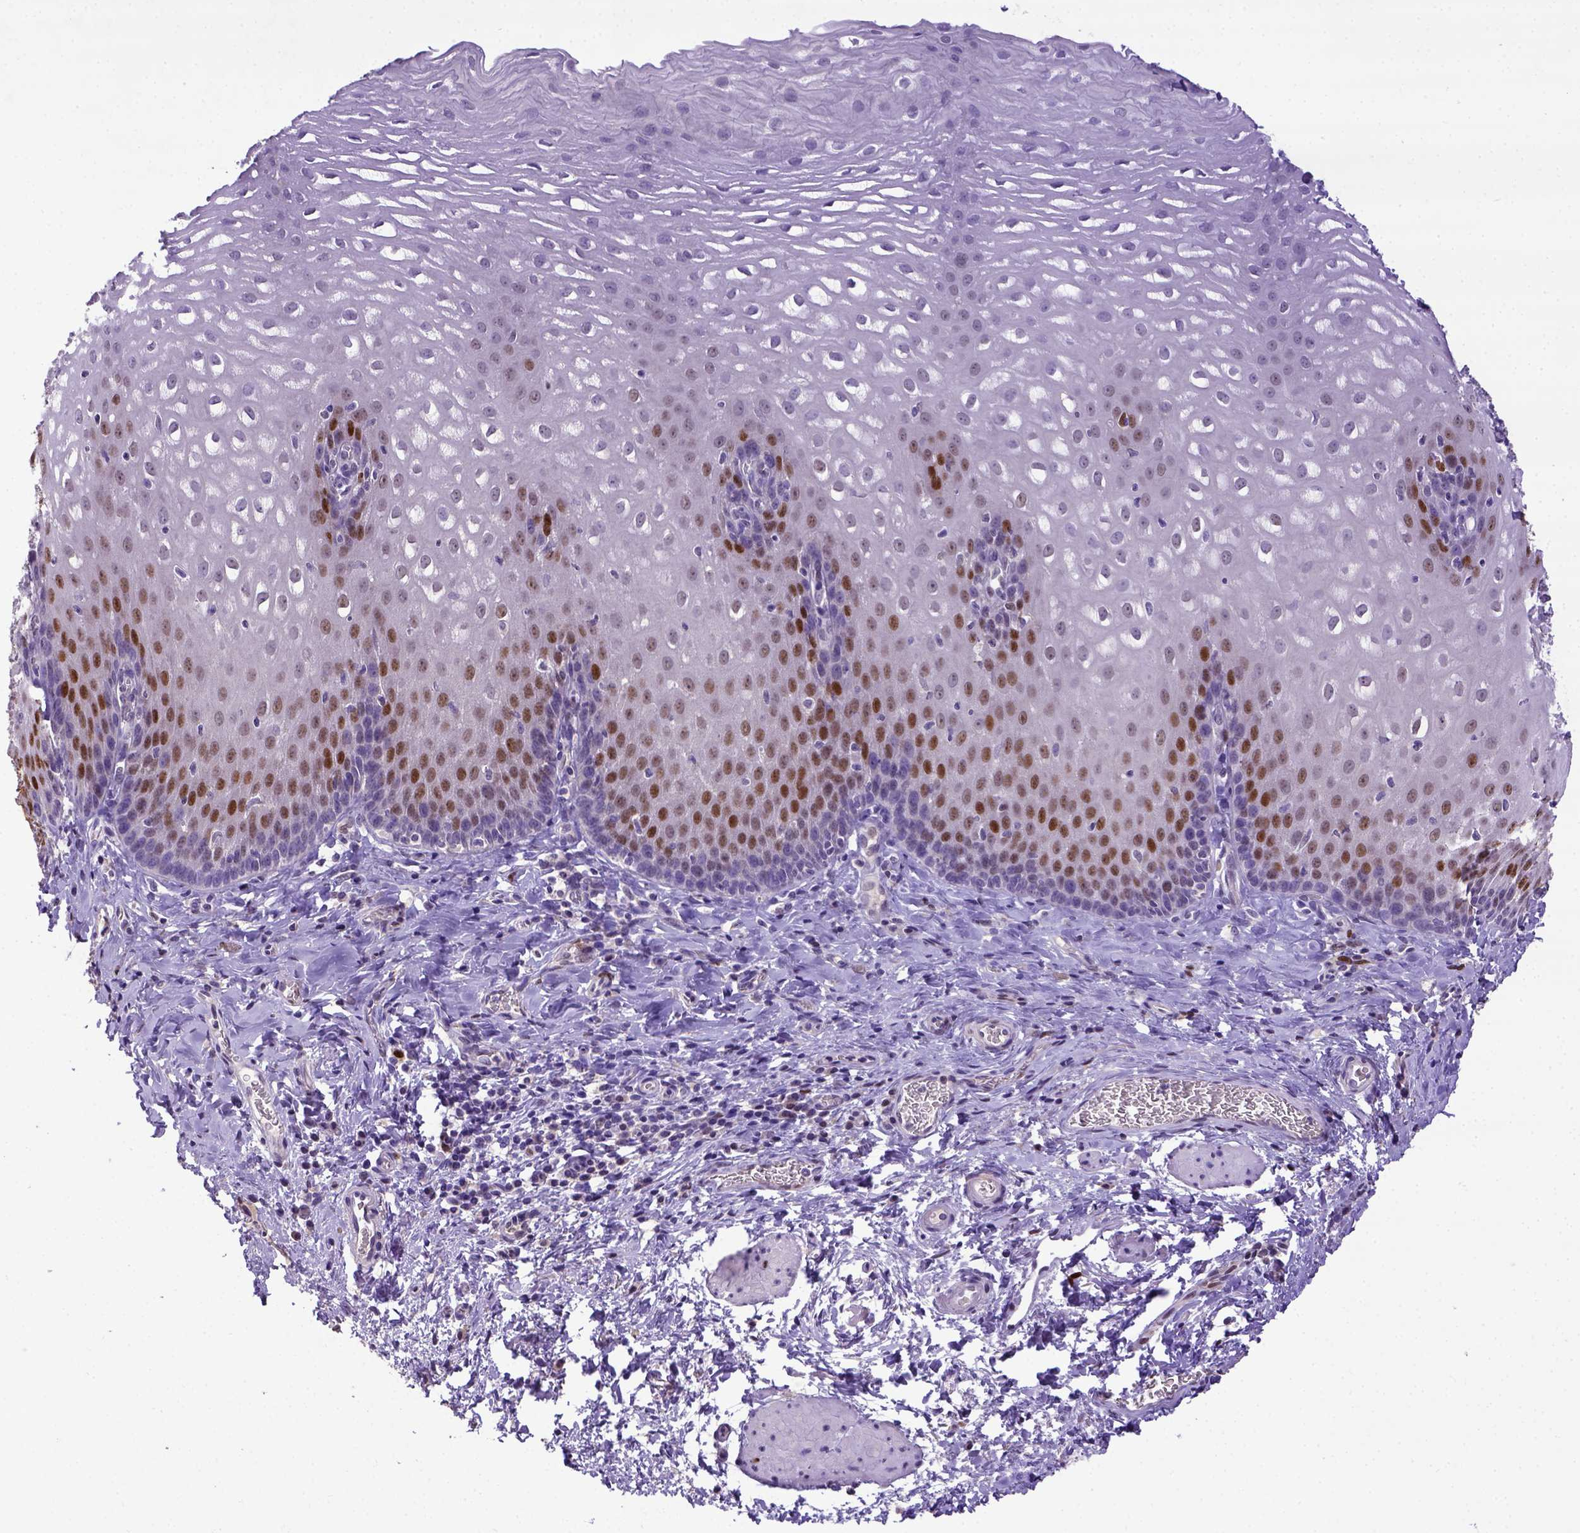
{"staining": {"intensity": "strong", "quantity": "<25%", "location": "nuclear"}, "tissue": "esophagus", "cell_type": "Squamous epithelial cells", "image_type": "normal", "snomed": [{"axis": "morphology", "description": "Normal tissue, NOS"}, {"axis": "topography", "description": "Esophagus"}], "caption": "Protein expression analysis of benign human esophagus reveals strong nuclear expression in about <25% of squamous epithelial cells.", "gene": "CDKN1A", "patient": {"sex": "male", "age": 68}}